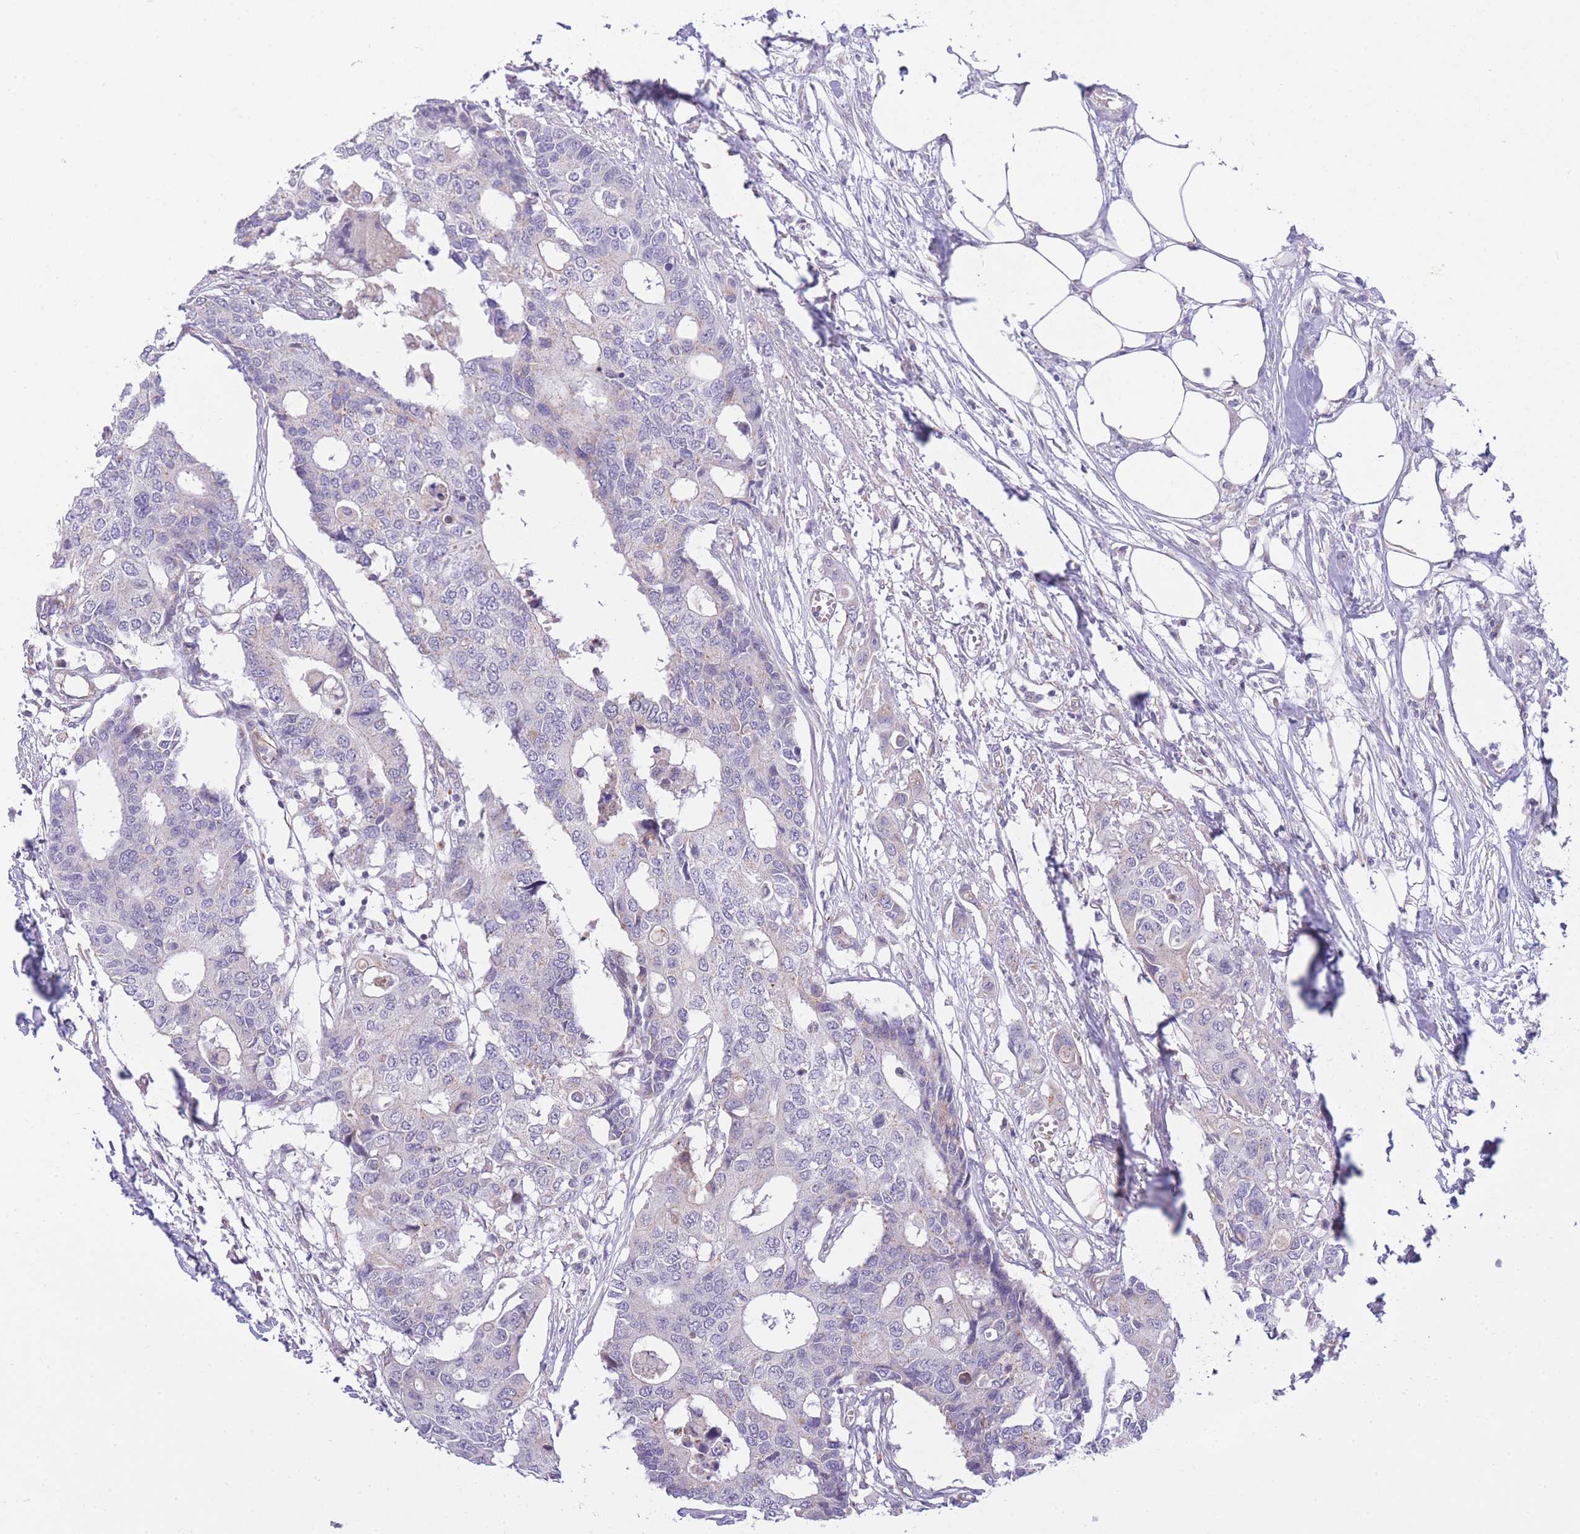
{"staining": {"intensity": "weak", "quantity": "<25%", "location": "cytoplasmic/membranous"}, "tissue": "colorectal cancer", "cell_type": "Tumor cells", "image_type": "cancer", "snomed": [{"axis": "morphology", "description": "Adenocarcinoma, NOS"}, {"axis": "topography", "description": "Colon"}], "caption": "There is no significant expression in tumor cells of adenocarcinoma (colorectal).", "gene": "CTBP1", "patient": {"sex": "male", "age": 77}}